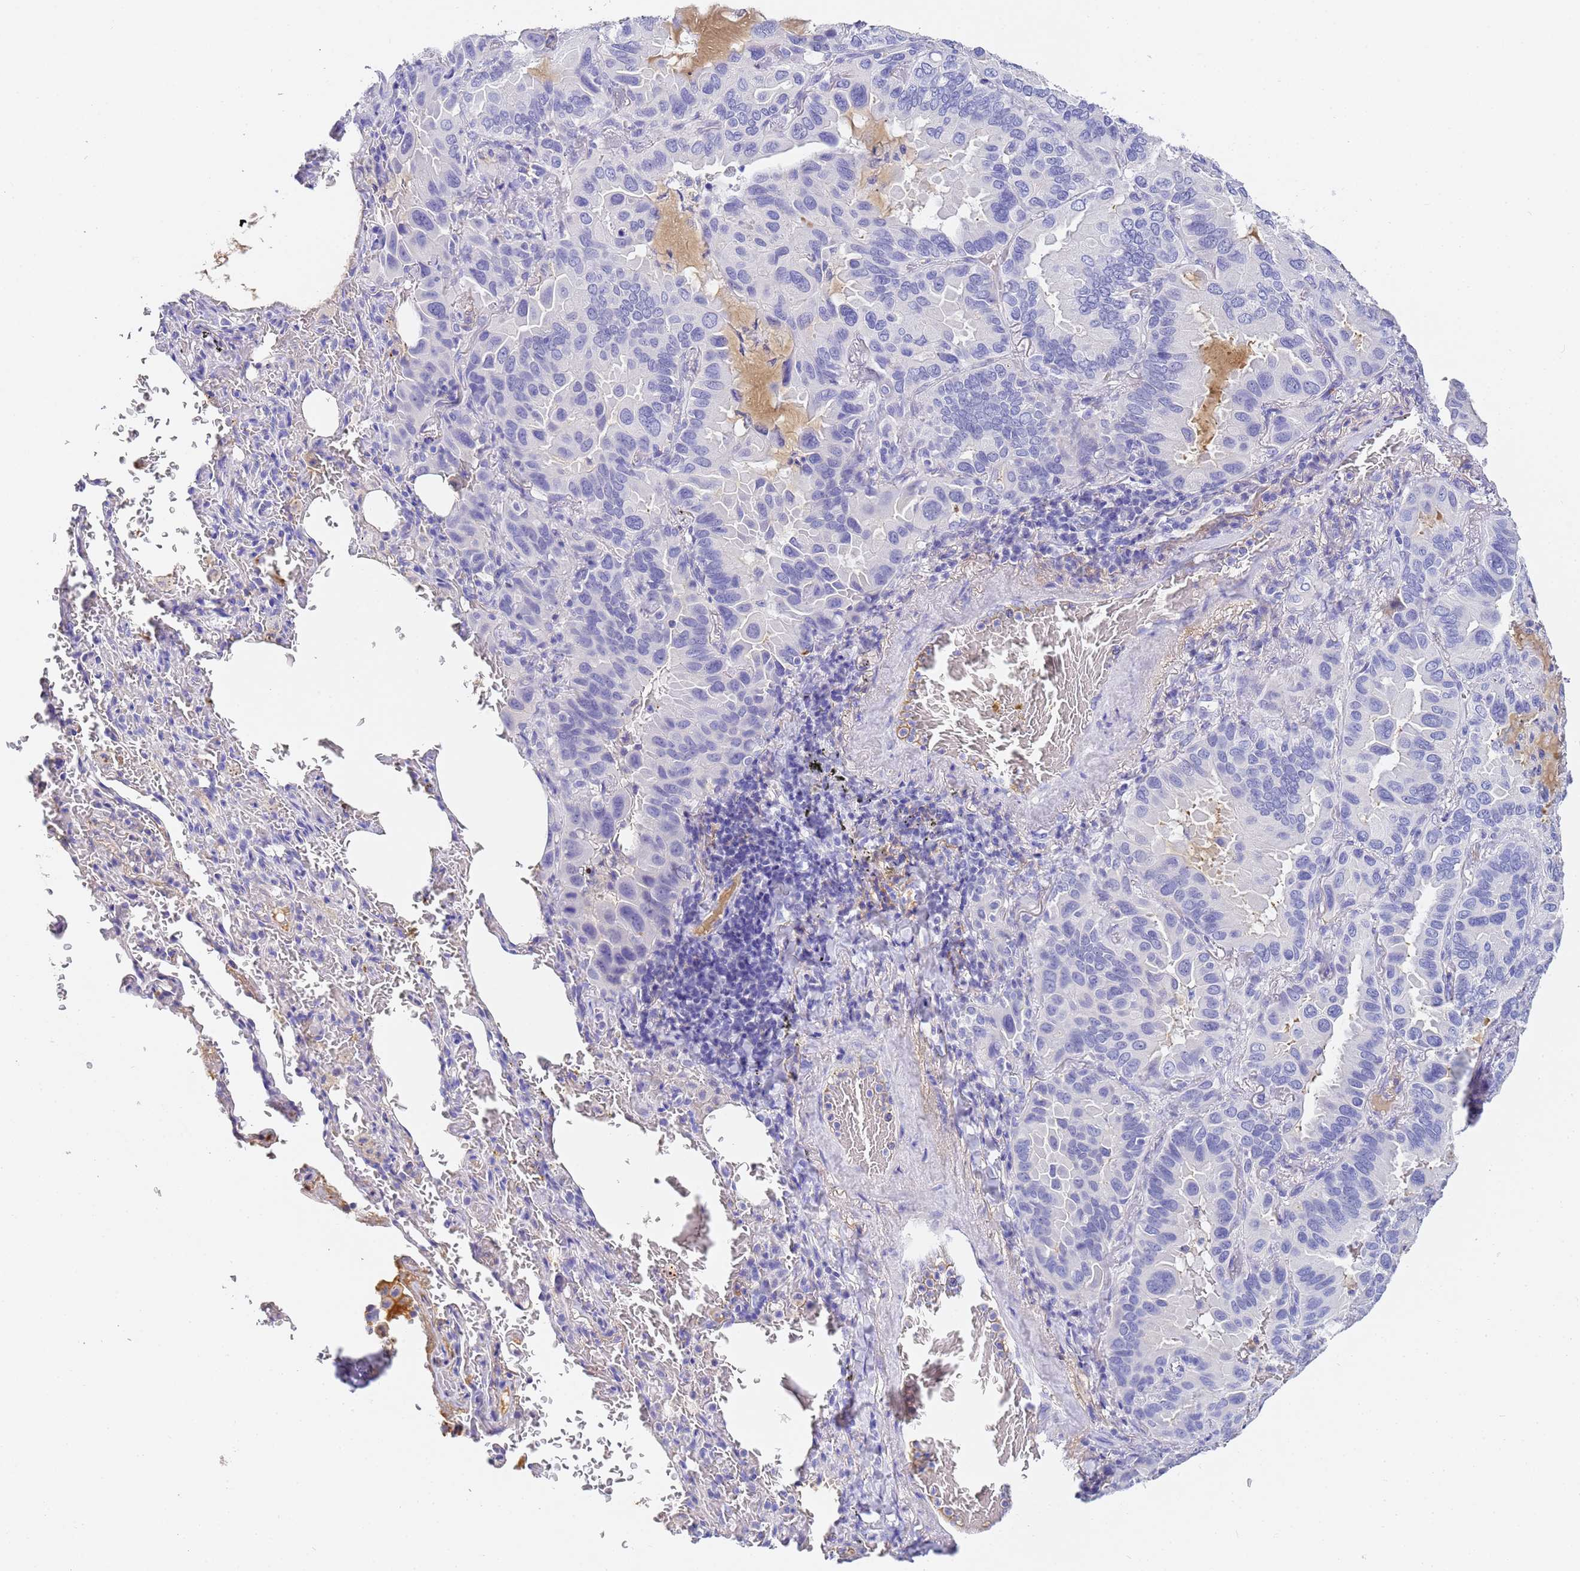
{"staining": {"intensity": "negative", "quantity": "none", "location": "none"}, "tissue": "lung cancer", "cell_type": "Tumor cells", "image_type": "cancer", "snomed": [{"axis": "morphology", "description": "Adenocarcinoma, NOS"}, {"axis": "topography", "description": "Lung"}], "caption": "A micrograph of adenocarcinoma (lung) stained for a protein demonstrates no brown staining in tumor cells.", "gene": "CFHR2", "patient": {"sex": "male", "age": 64}}